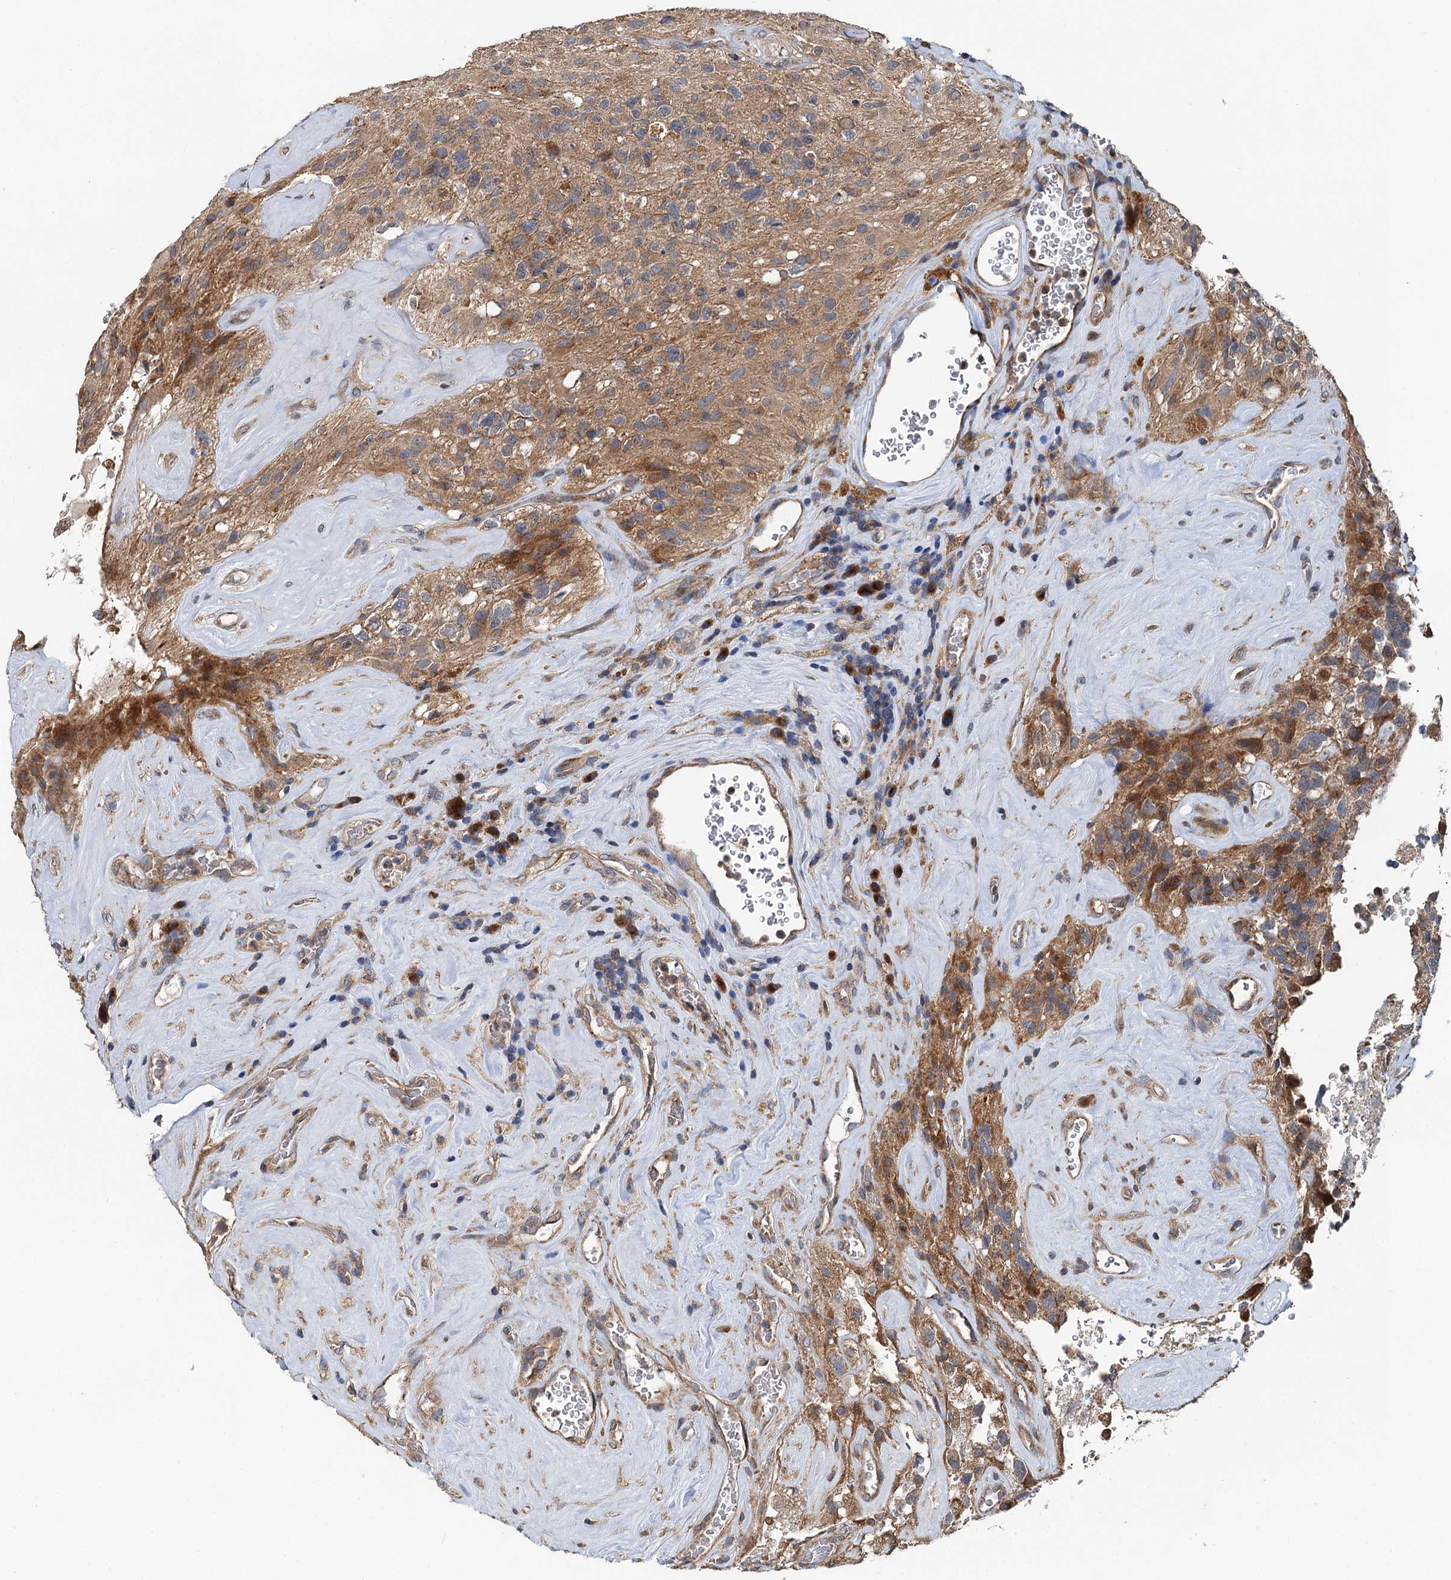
{"staining": {"intensity": "moderate", "quantity": "<25%", "location": "cytoplasmic/membranous"}, "tissue": "glioma", "cell_type": "Tumor cells", "image_type": "cancer", "snomed": [{"axis": "morphology", "description": "Glioma, malignant, High grade"}, {"axis": "topography", "description": "Brain"}], "caption": "IHC micrograph of neoplastic tissue: human glioma stained using immunohistochemistry (IHC) reveals low levels of moderate protein expression localized specifically in the cytoplasmic/membranous of tumor cells, appearing as a cytoplasmic/membranous brown color.", "gene": "LRRK2", "patient": {"sex": "male", "age": 69}}